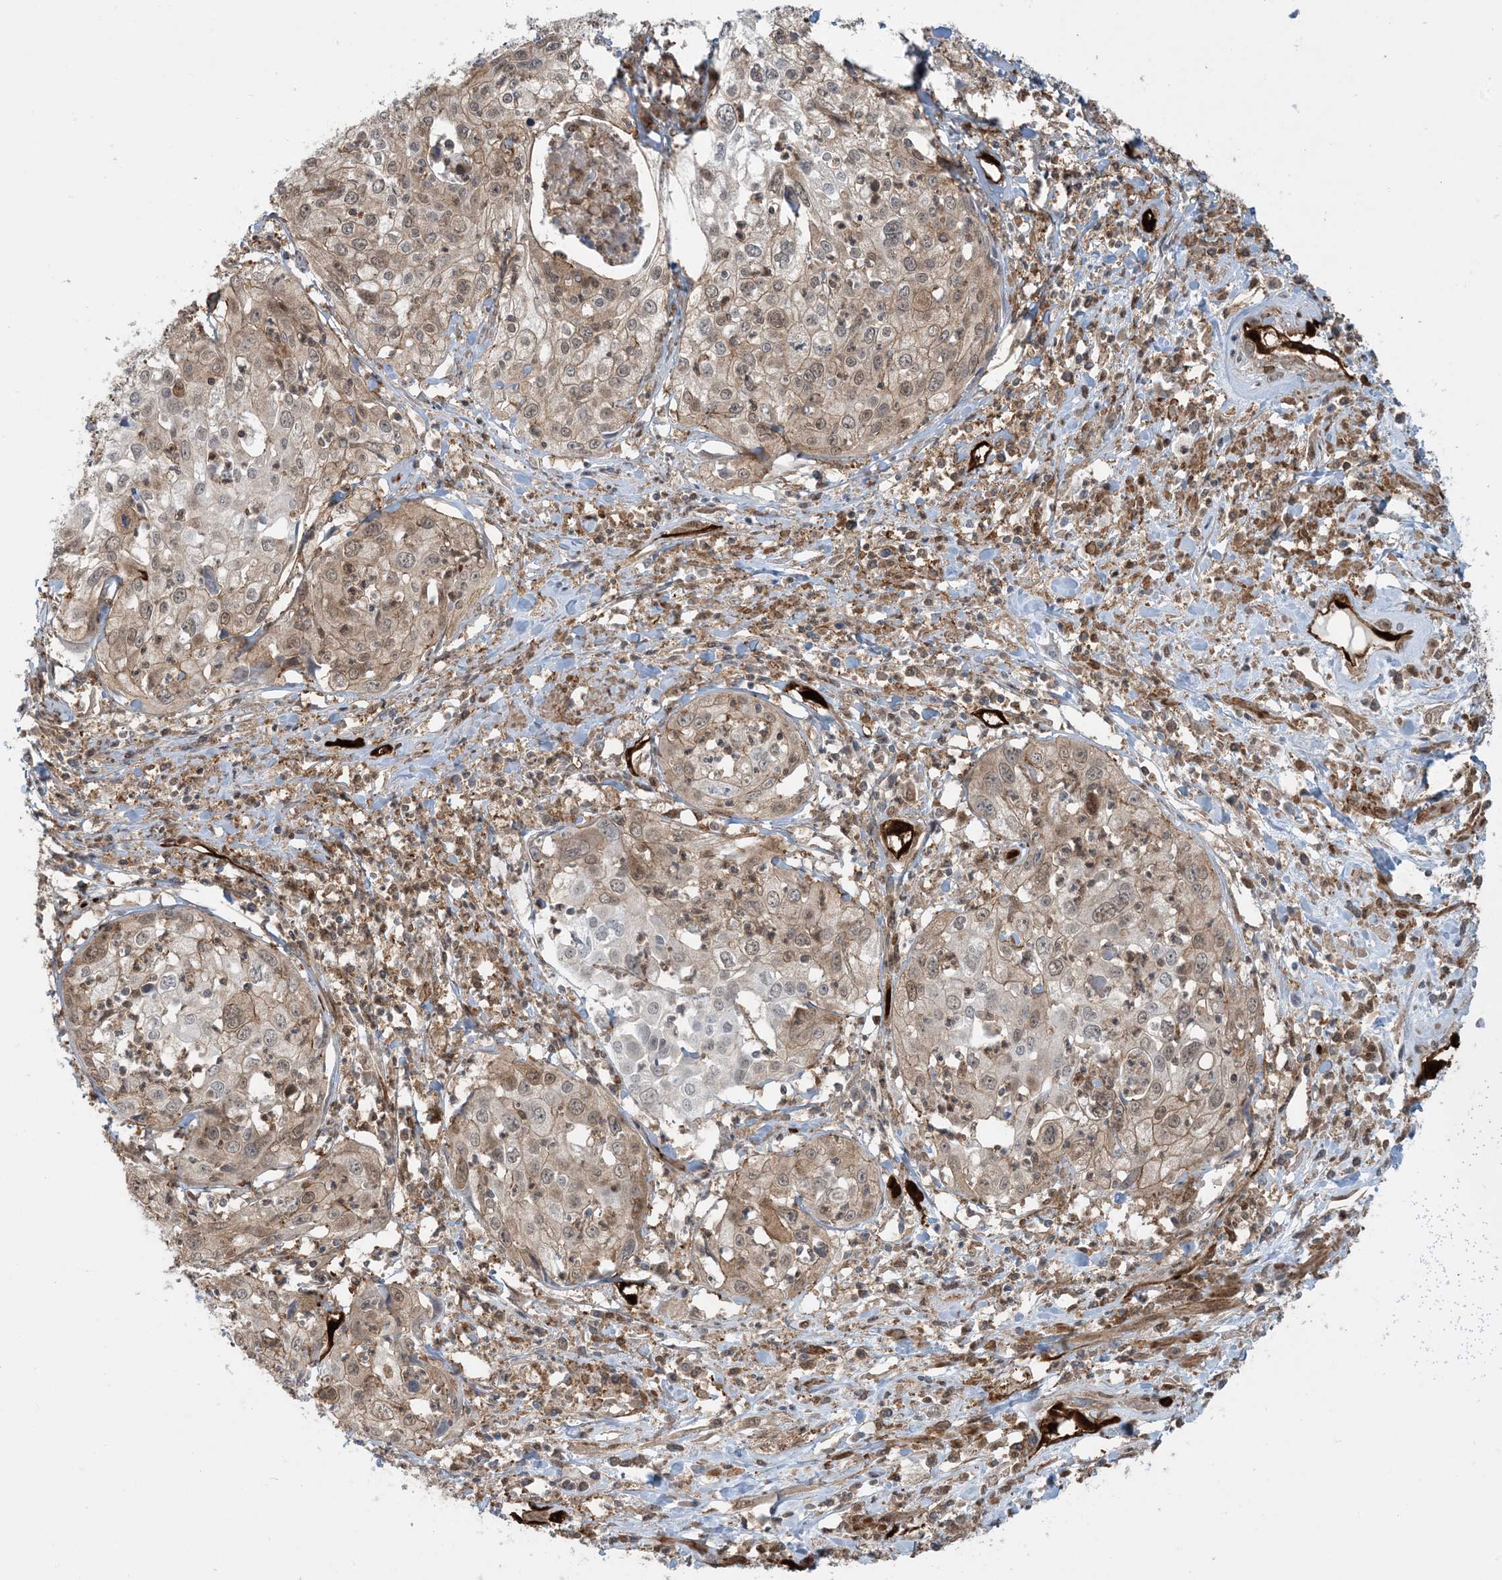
{"staining": {"intensity": "weak", "quantity": "25%-75%", "location": "cytoplasmic/membranous"}, "tissue": "cervical cancer", "cell_type": "Tumor cells", "image_type": "cancer", "snomed": [{"axis": "morphology", "description": "Squamous cell carcinoma, NOS"}, {"axis": "topography", "description": "Cervix"}], "caption": "Approximately 25%-75% of tumor cells in squamous cell carcinoma (cervical) reveal weak cytoplasmic/membranous protein expression as visualized by brown immunohistochemical staining.", "gene": "PPM1F", "patient": {"sex": "female", "age": 31}}